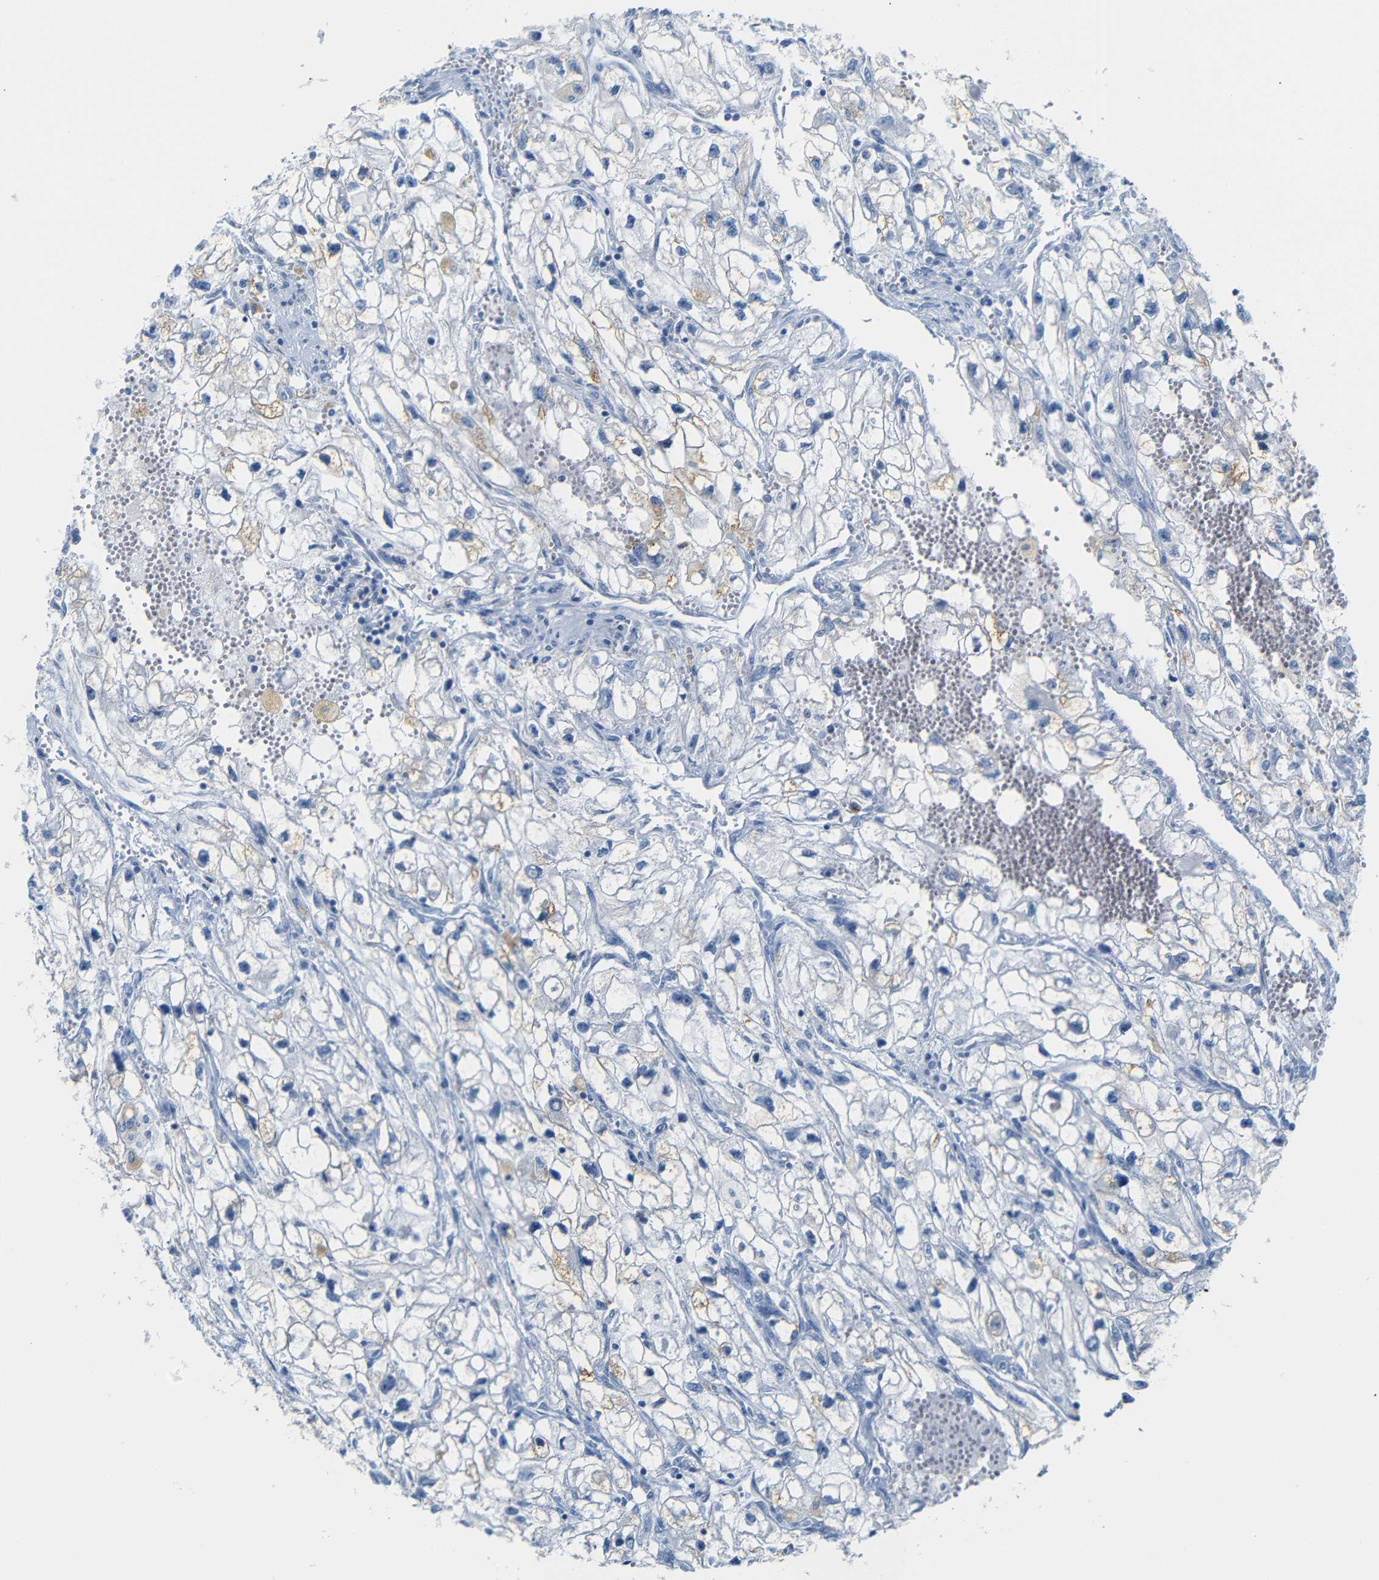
{"staining": {"intensity": "weak", "quantity": "<25%", "location": "cytoplasmic/membranous"}, "tissue": "renal cancer", "cell_type": "Tumor cells", "image_type": "cancer", "snomed": [{"axis": "morphology", "description": "Adenocarcinoma, NOS"}, {"axis": "topography", "description": "Kidney"}], "caption": "Tumor cells are negative for brown protein staining in adenocarcinoma (renal). The staining is performed using DAB (3,3'-diaminobenzidine) brown chromogen with nuclei counter-stained in using hematoxylin.", "gene": "FCRL1", "patient": {"sex": "female", "age": 70}}